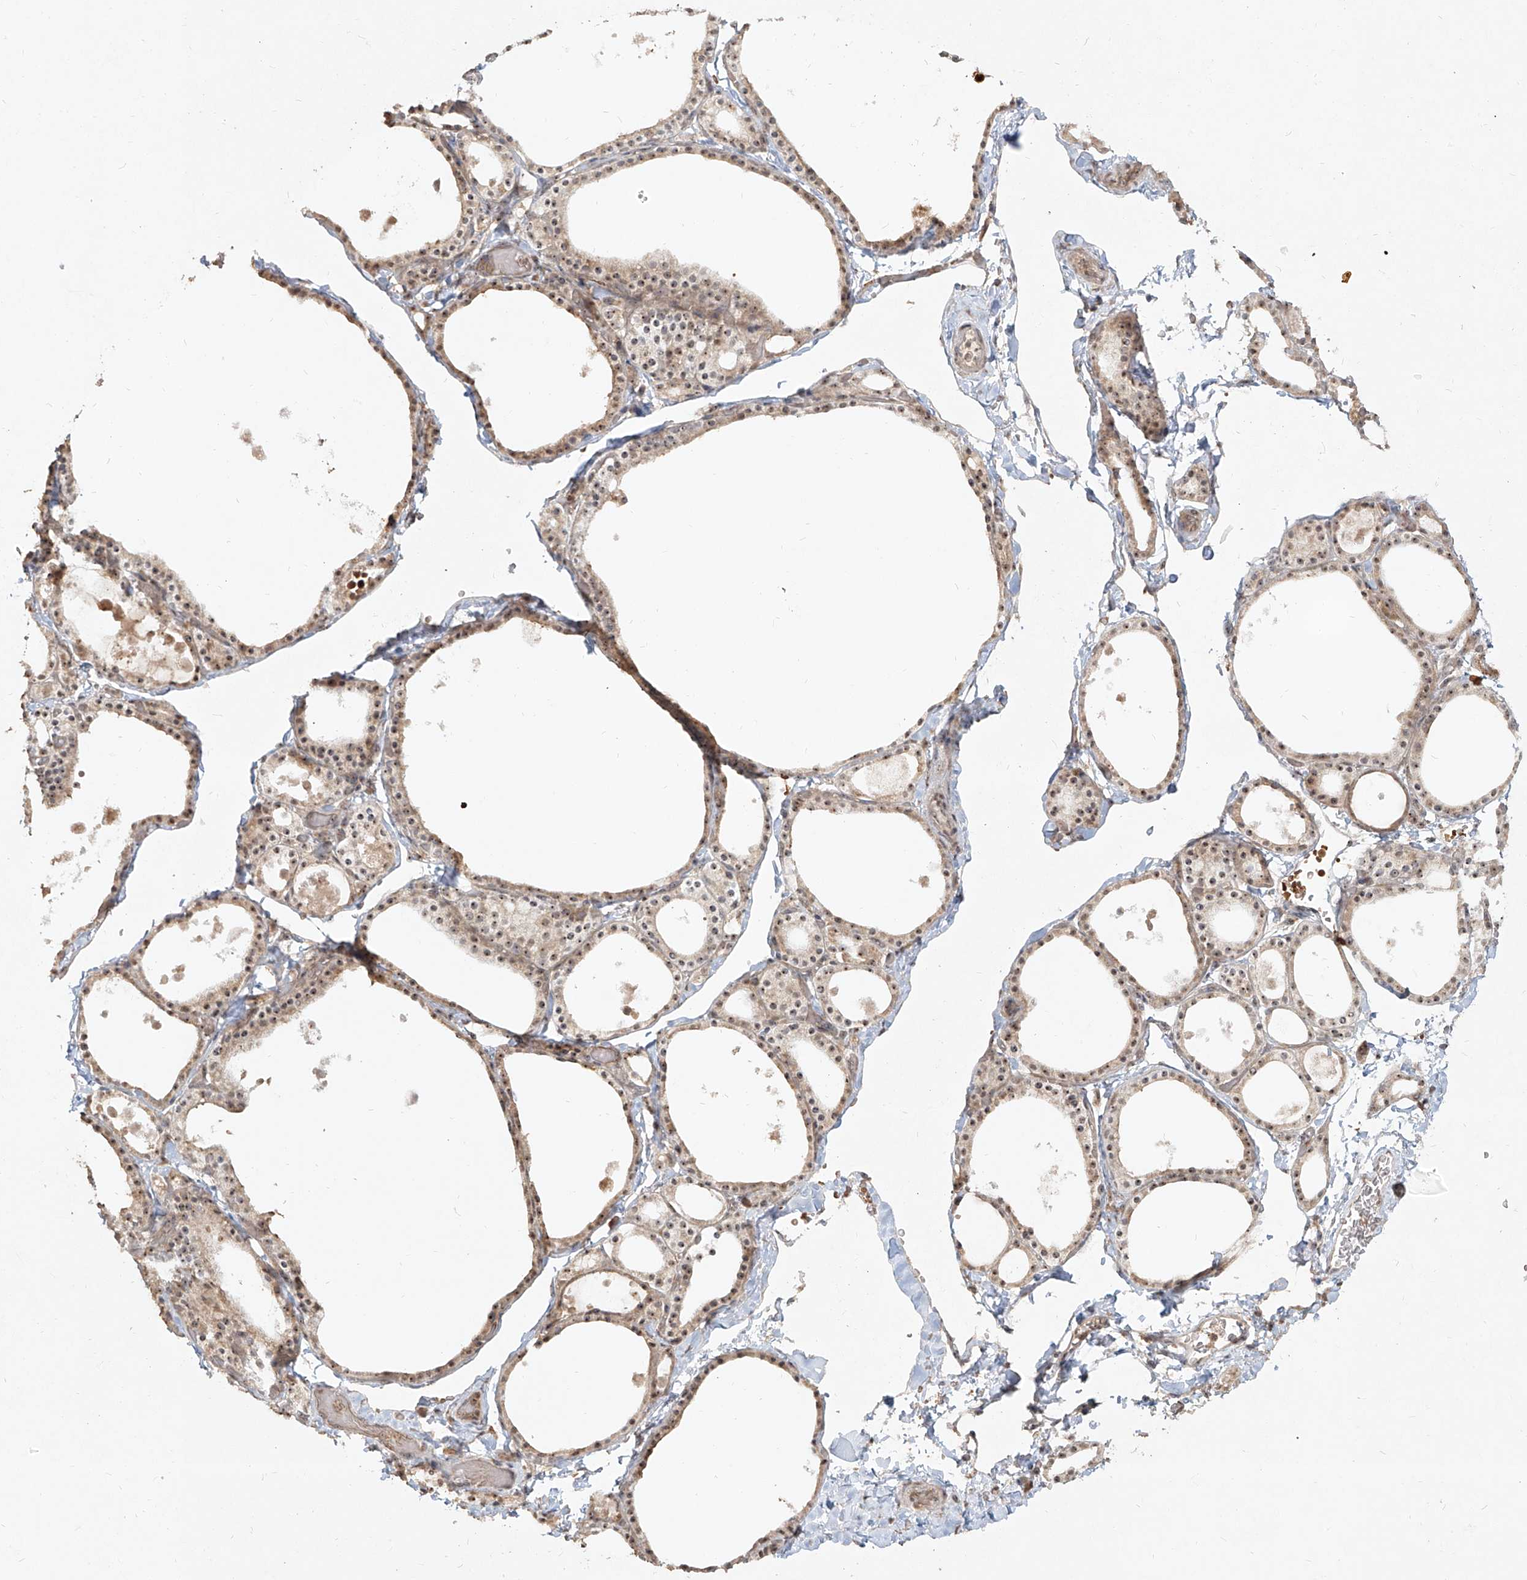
{"staining": {"intensity": "moderate", "quantity": ">75%", "location": "cytoplasmic/membranous,nuclear"}, "tissue": "thyroid gland", "cell_type": "Glandular cells", "image_type": "normal", "snomed": [{"axis": "morphology", "description": "Normal tissue, NOS"}, {"axis": "topography", "description": "Thyroid gland"}], "caption": "The photomicrograph exhibits a brown stain indicating the presence of a protein in the cytoplasmic/membranous,nuclear of glandular cells in thyroid gland.", "gene": "BYSL", "patient": {"sex": "male", "age": 56}}